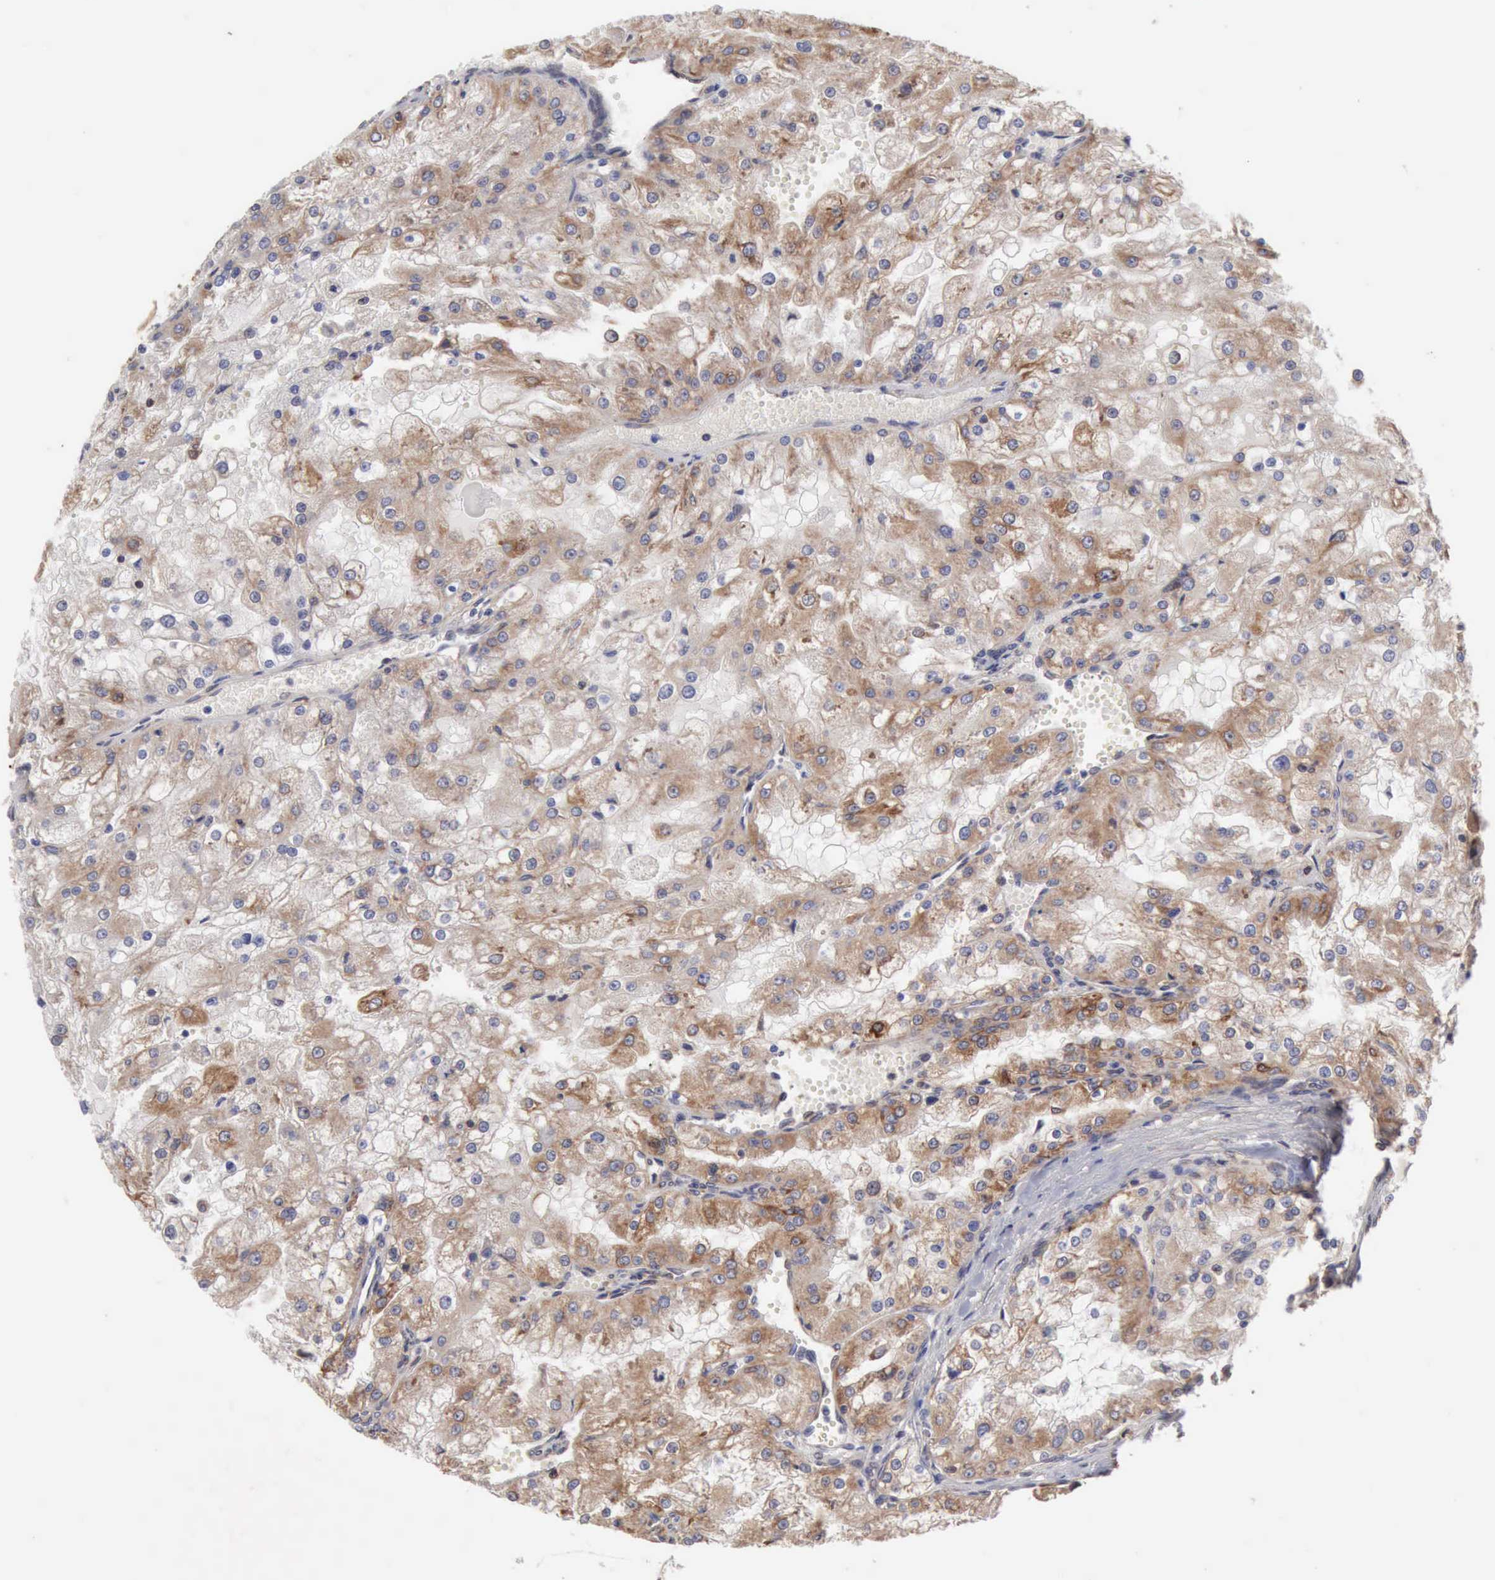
{"staining": {"intensity": "moderate", "quantity": ">75%", "location": "cytoplasmic/membranous"}, "tissue": "renal cancer", "cell_type": "Tumor cells", "image_type": "cancer", "snomed": [{"axis": "morphology", "description": "Adenocarcinoma, NOS"}, {"axis": "topography", "description": "Kidney"}], "caption": "DAB (3,3'-diaminobenzidine) immunohistochemical staining of human renal cancer (adenocarcinoma) shows moderate cytoplasmic/membranous protein expression in about >75% of tumor cells.", "gene": "APOL2", "patient": {"sex": "female", "age": 74}}